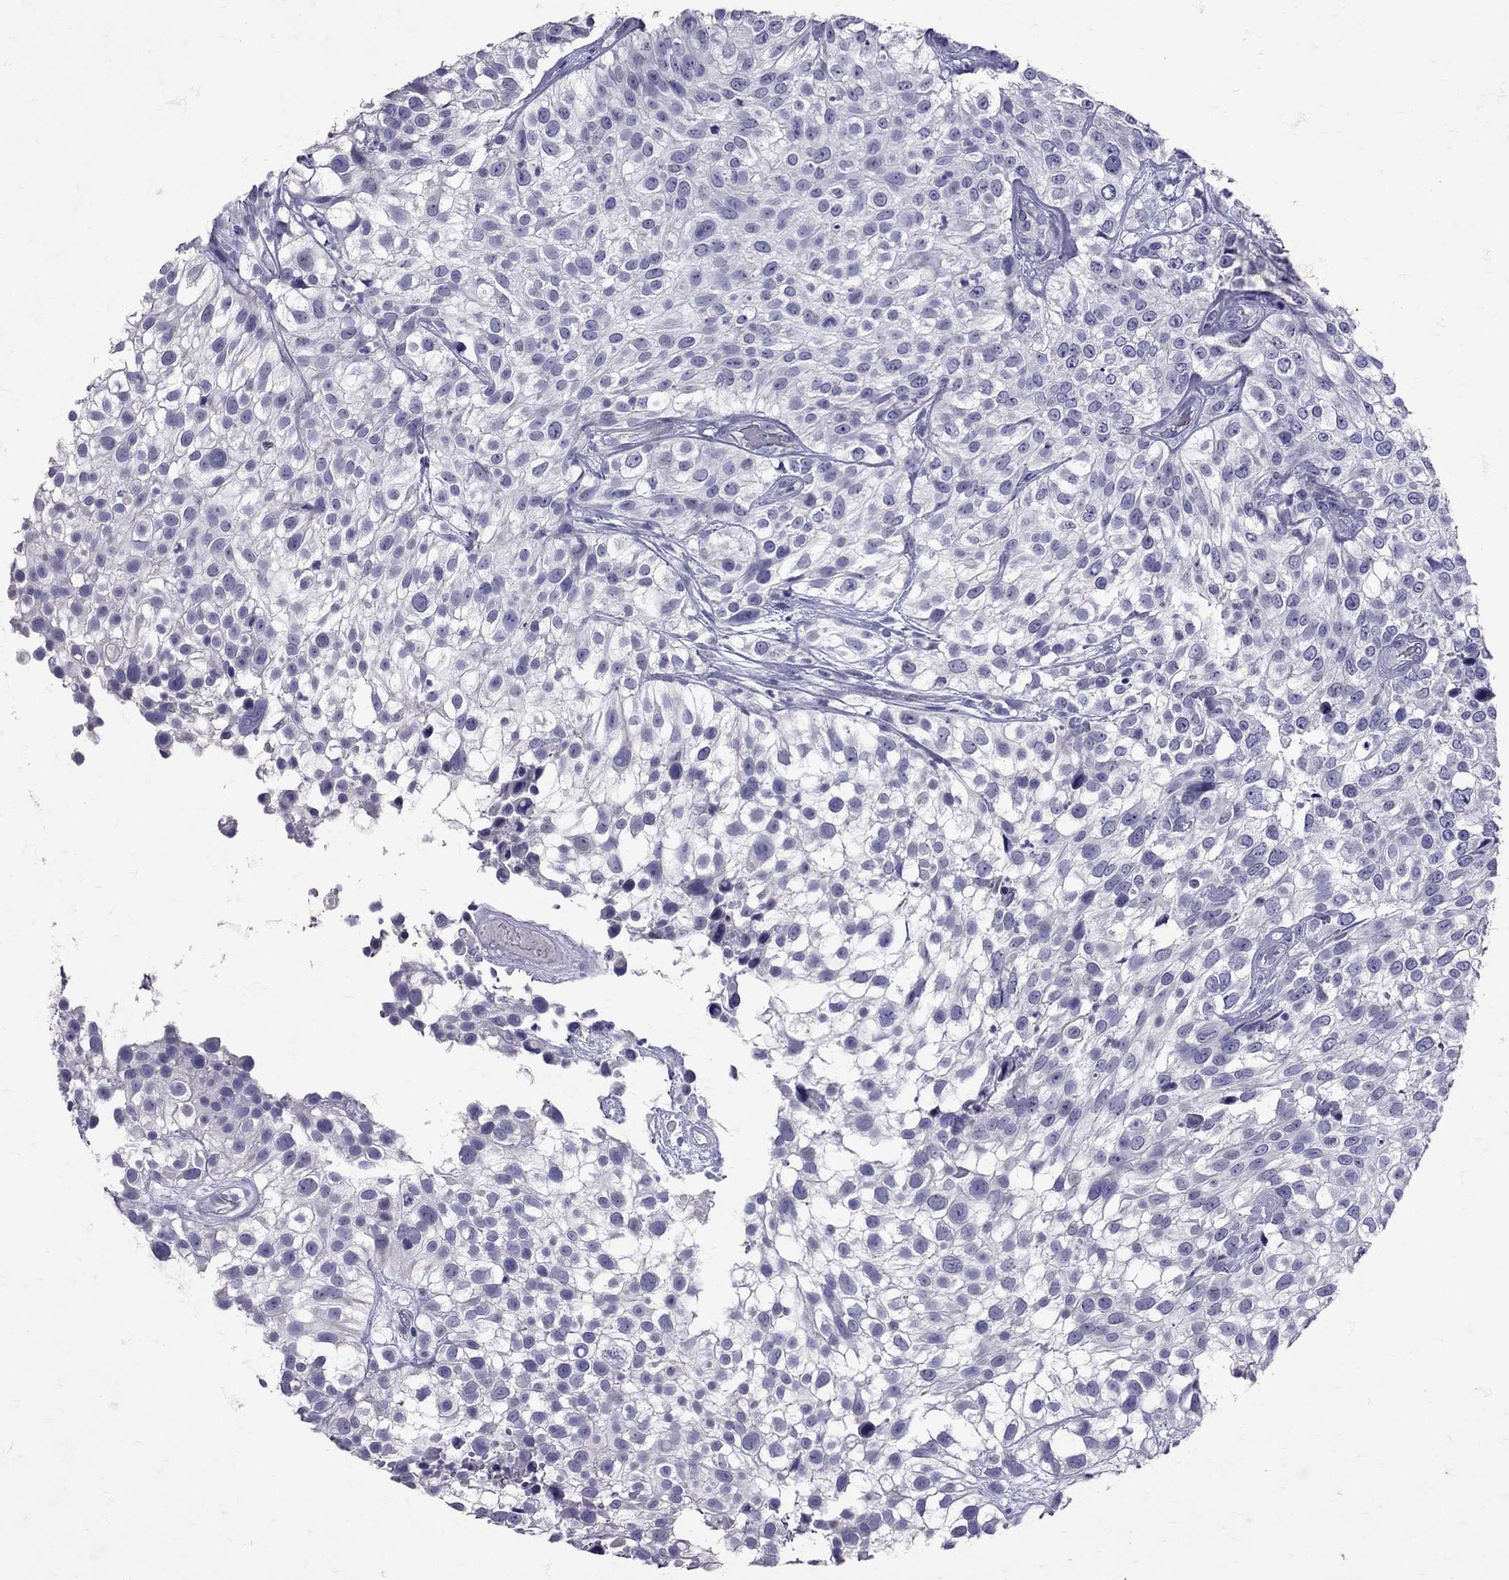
{"staining": {"intensity": "negative", "quantity": "none", "location": "none"}, "tissue": "urothelial cancer", "cell_type": "Tumor cells", "image_type": "cancer", "snomed": [{"axis": "morphology", "description": "Urothelial carcinoma, High grade"}, {"axis": "topography", "description": "Urinary bladder"}], "caption": "An IHC photomicrograph of urothelial cancer is shown. There is no staining in tumor cells of urothelial cancer.", "gene": "SST", "patient": {"sex": "male", "age": 56}}